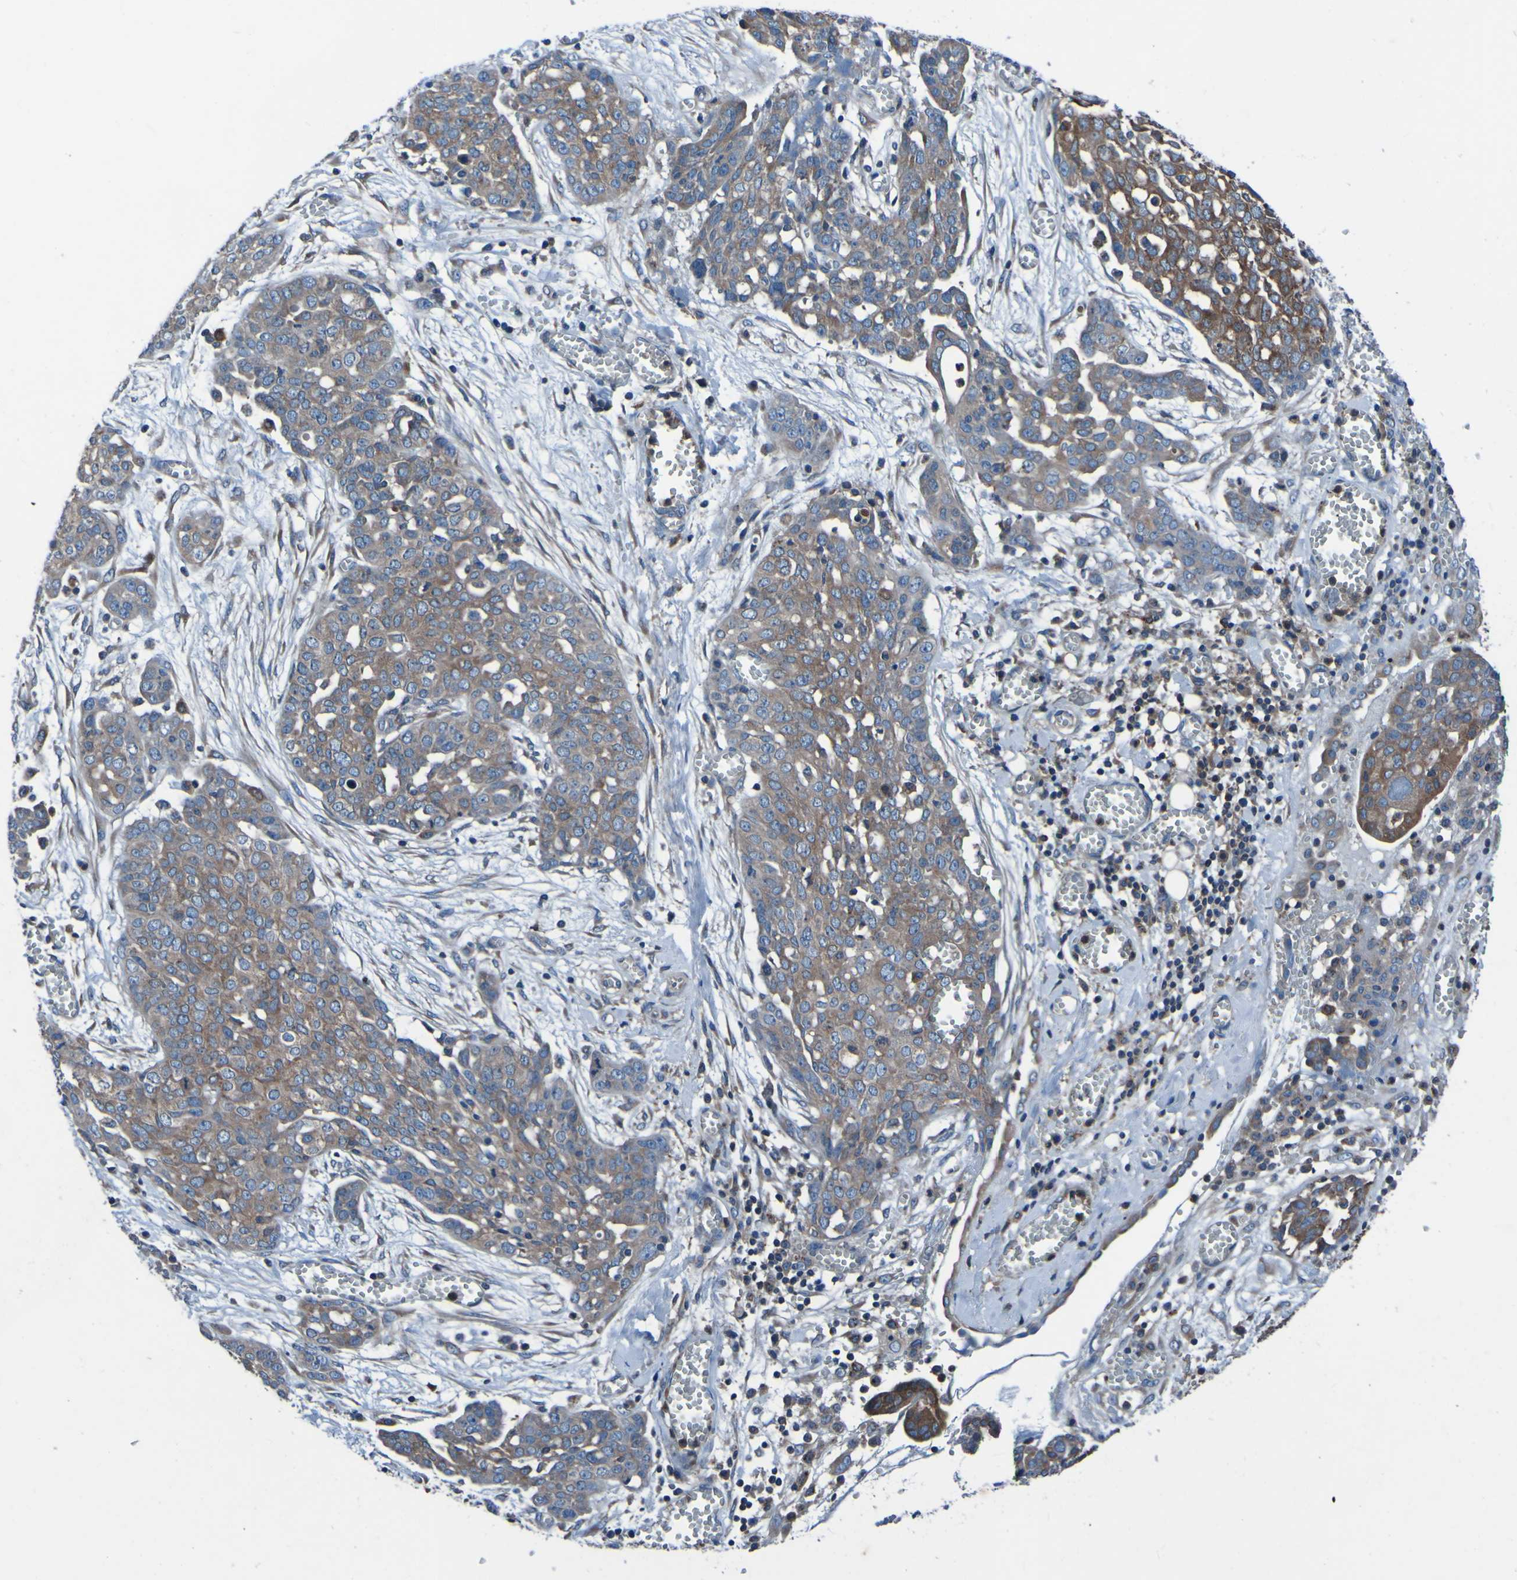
{"staining": {"intensity": "moderate", "quantity": "25%-75%", "location": "cytoplasmic/membranous"}, "tissue": "ovarian cancer", "cell_type": "Tumor cells", "image_type": "cancer", "snomed": [{"axis": "morphology", "description": "Cystadenocarcinoma, serous, NOS"}, {"axis": "topography", "description": "Soft tissue"}, {"axis": "topography", "description": "Ovary"}], "caption": "Serous cystadenocarcinoma (ovarian) tissue shows moderate cytoplasmic/membranous staining in about 25%-75% of tumor cells, visualized by immunohistochemistry.", "gene": "RAB5B", "patient": {"sex": "female", "age": 57}}